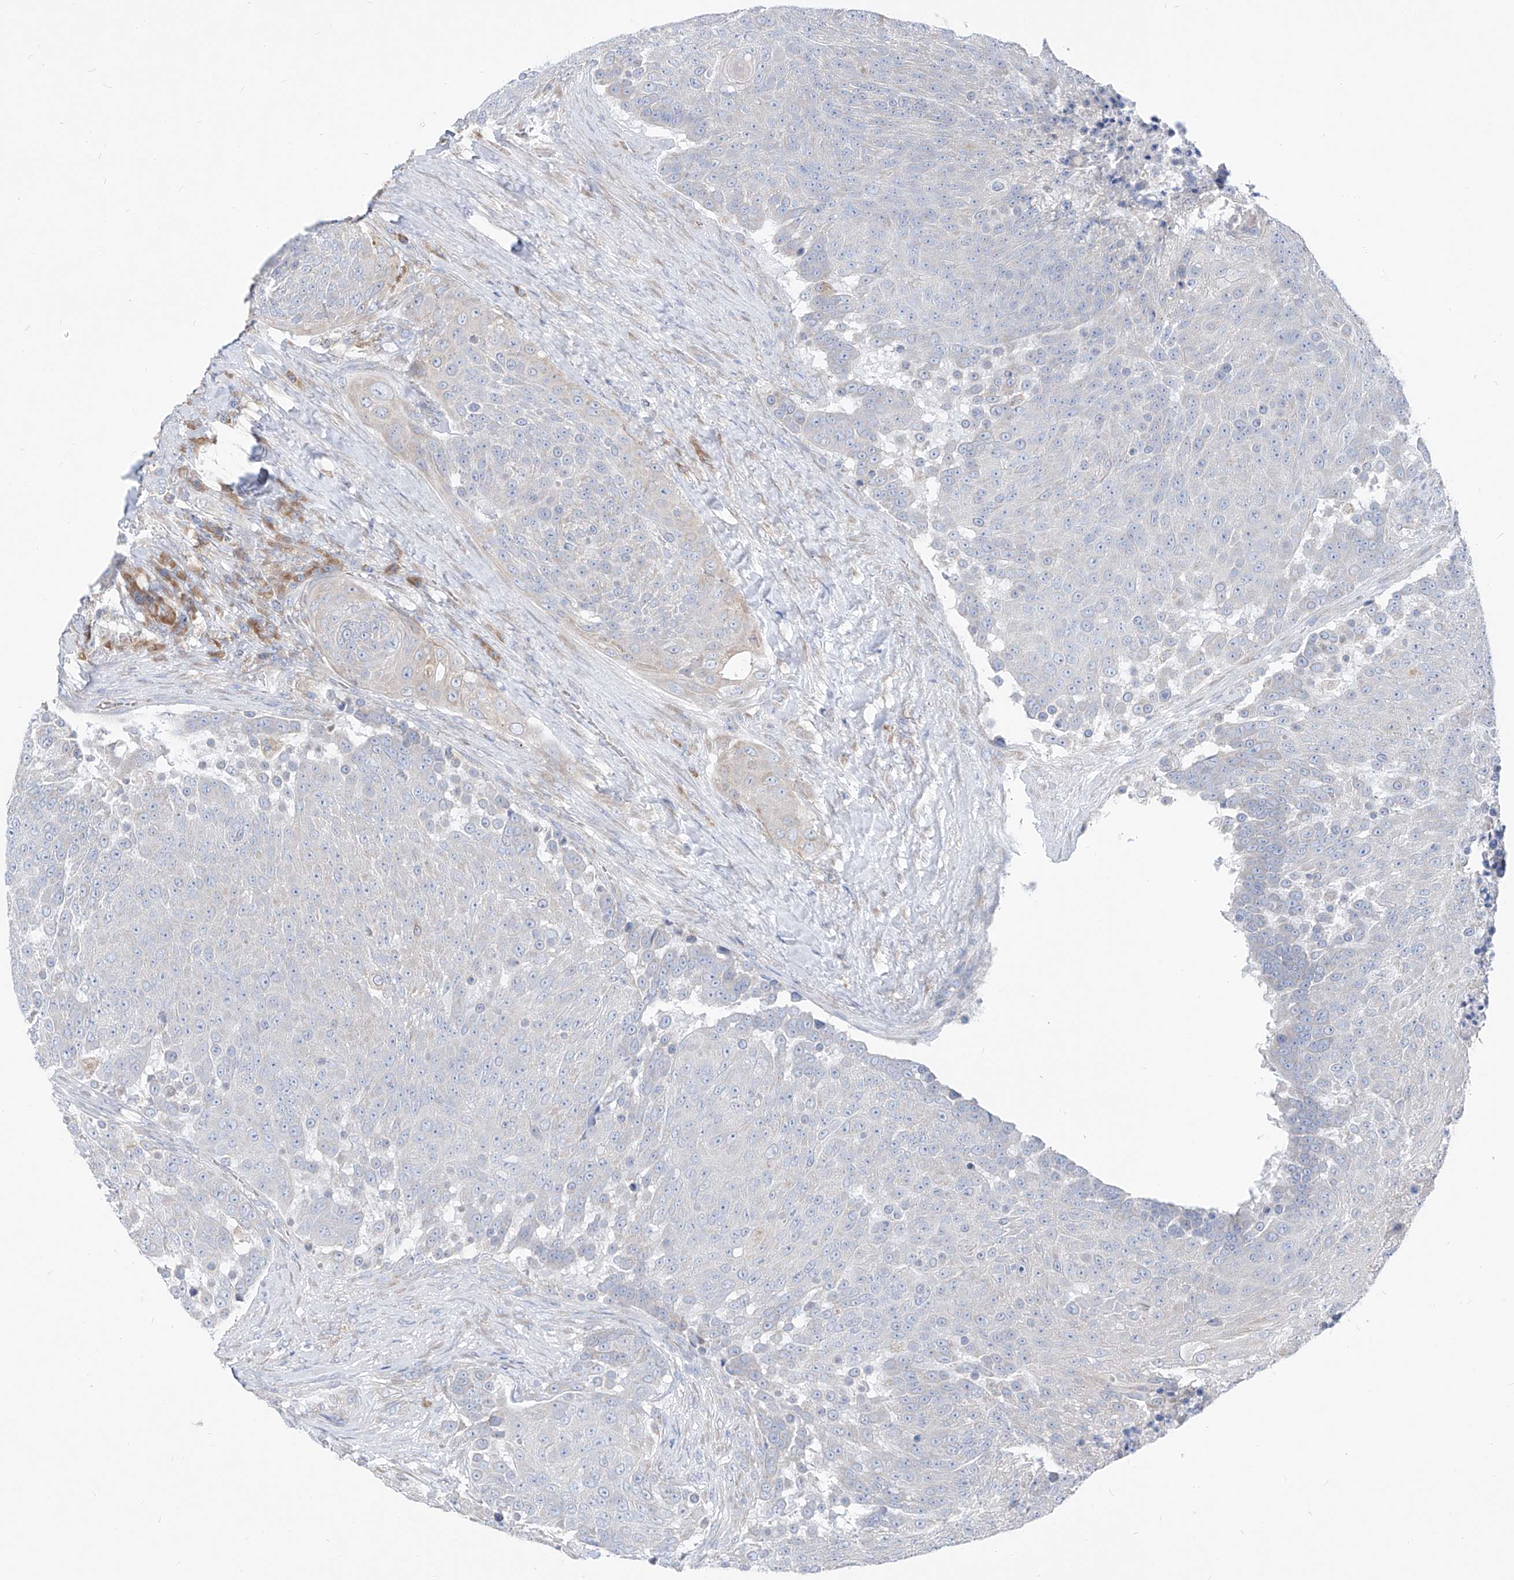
{"staining": {"intensity": "negative", "quantity": "none", "location": "none"}, "tissue": "urothelial cancer", "cell_type": "Tumor cells", "image_type": "cancer", "snomed": [{"axis": "morphology", "description": "Urothelial carcinoma, High grade"}, {"axis": "topography", "description": "Urinary bladder"}], "caption": "This is an immunohistochemistry (IHC) histopathology image of urothelial cancer. There is no expression in tumor cells.", "gene": "UFL1", "patient": {"sex": "female", "age": 63}}